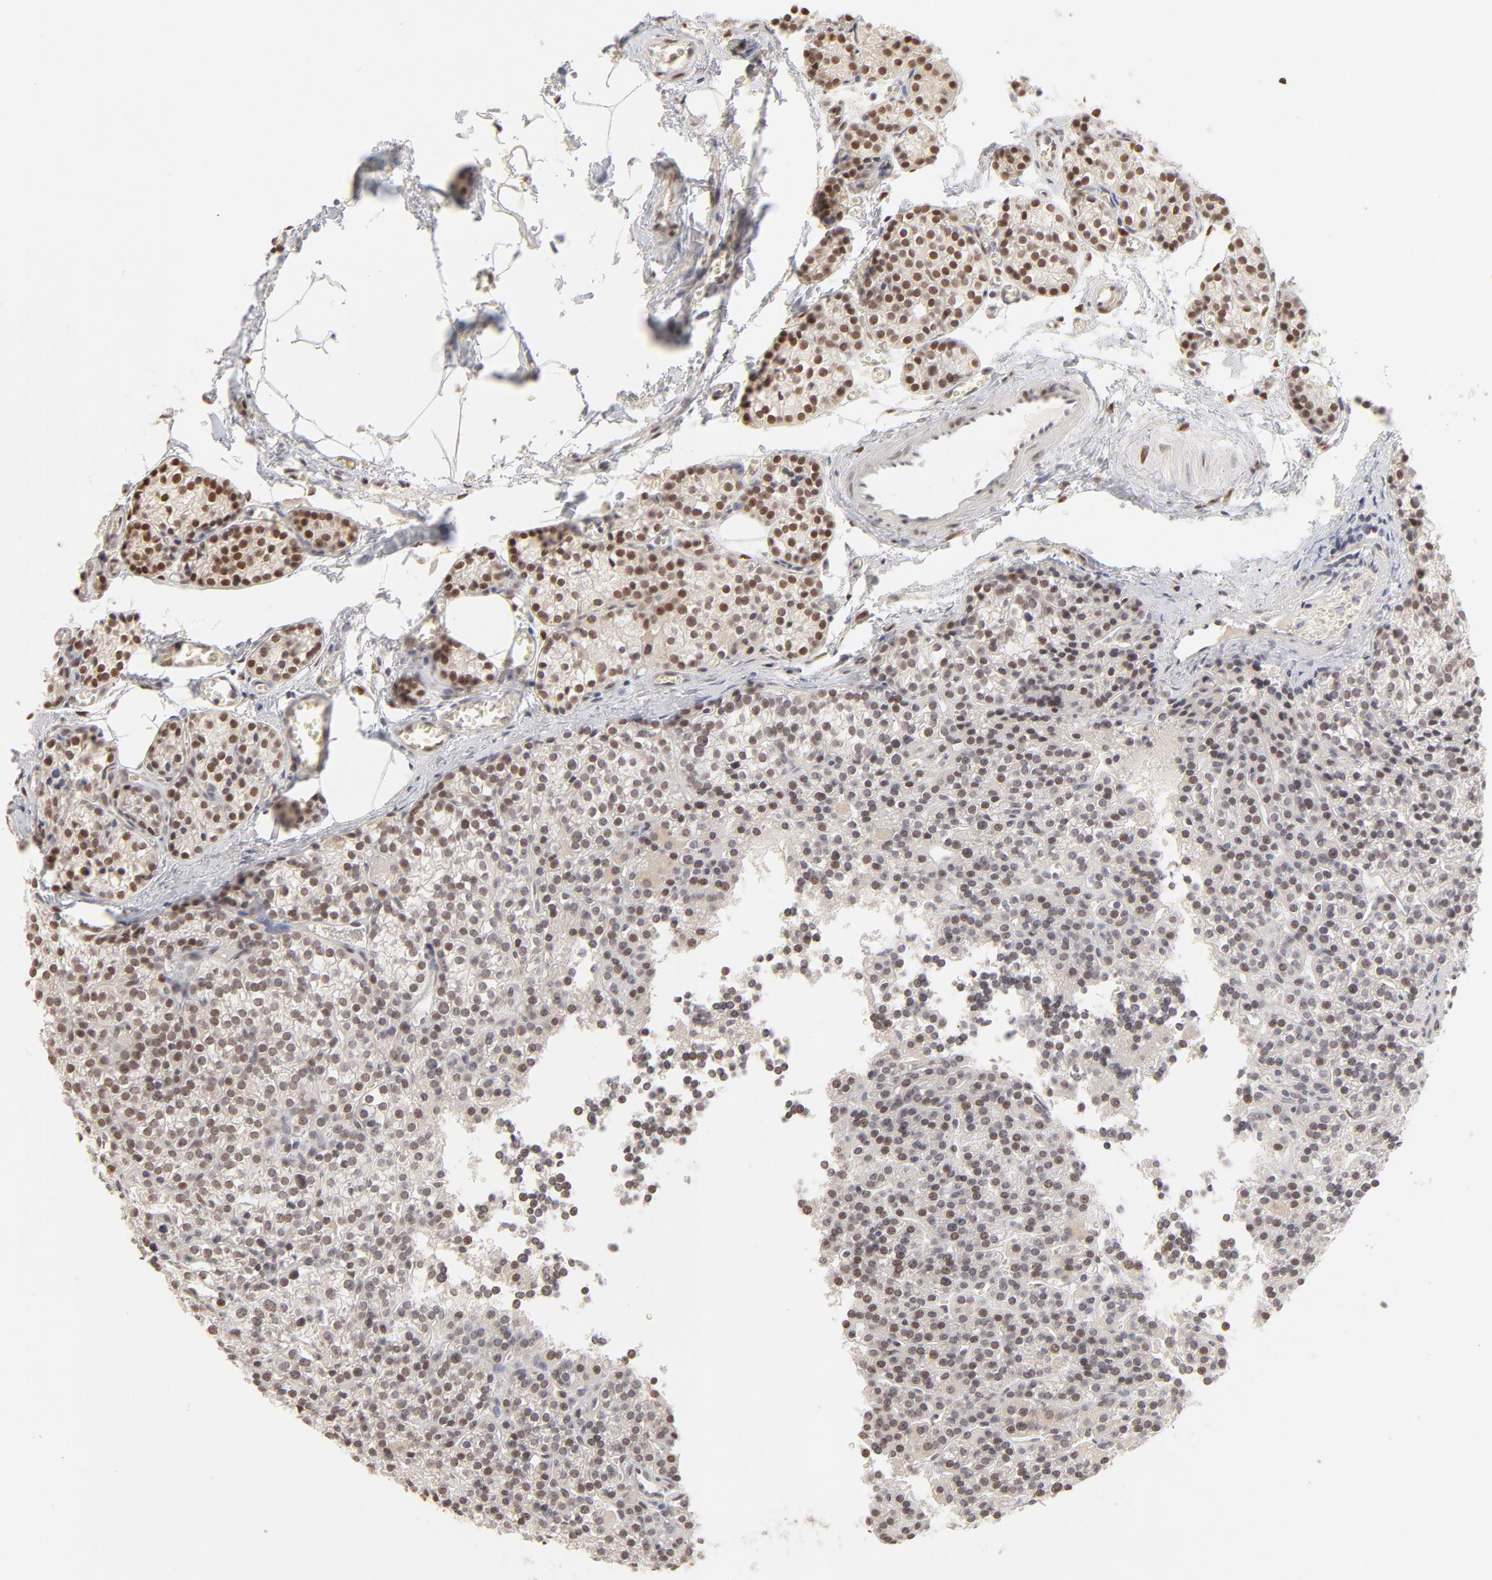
{"staining": {"intensity": "moderate", "quantity": ">75%", "location": "nuclear"}, "tissue": "parathyroid gland", "cell_type": "Glandular cells", "image_type": "normal", "snomed": [{"axis": "morphology", "description": "Normal tissue, NOS"}, {"axis": "topography", "description": "Parathyroid gland"}], "caption": "Immunohistochemical staining of benign parathyroid gland exhibits medium levels of moderate nuclear positivity in approximately >75% of glandular cells.", "gene": "PBX1", "patient": {"sex": "female", "age": 50}}